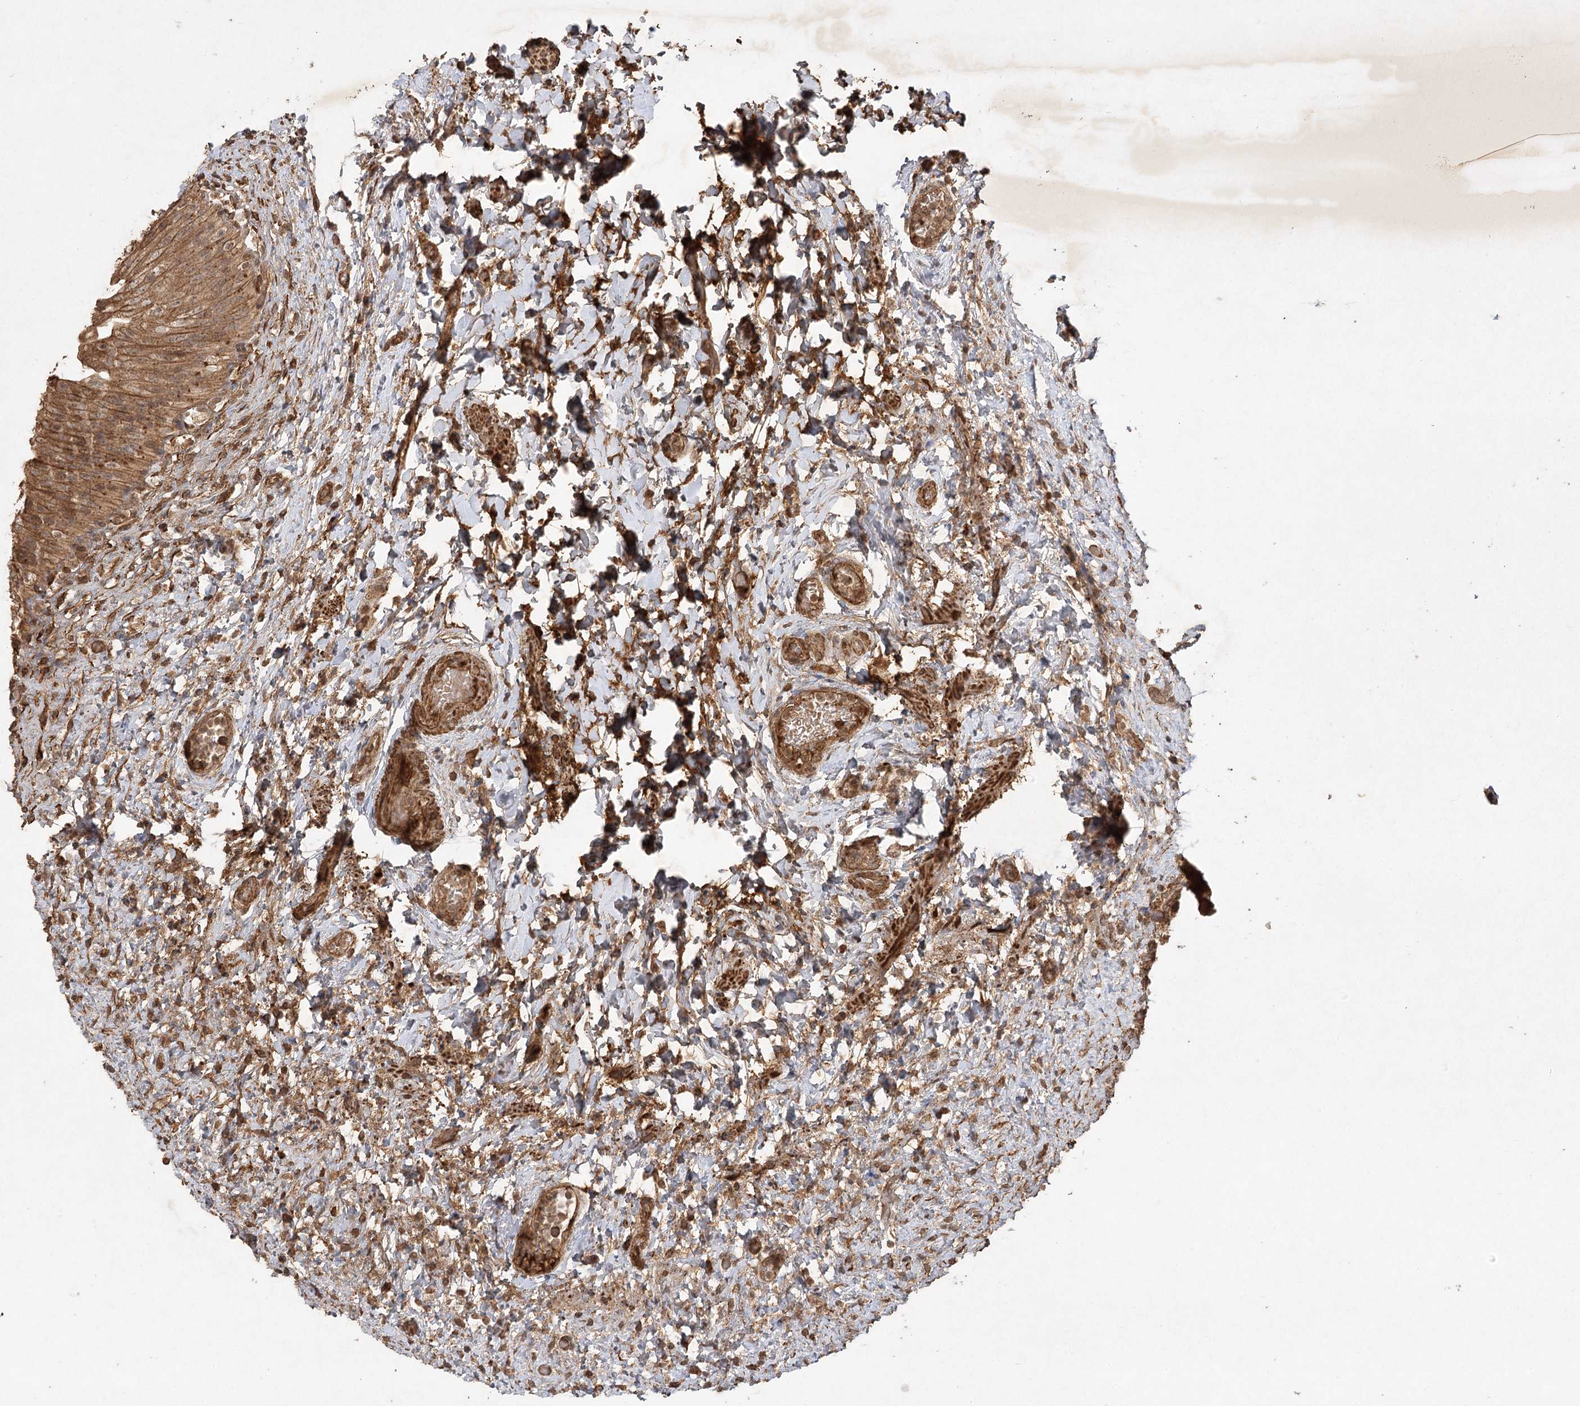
{"staining": {"intensity": "moderate", "quantity": ">75%", "location": "cytoplasmic/membranous"}, "tissue": "urinary bladder", "cell_type": "Urothelial cells", "image_type": "normal", "snomed": [{"axis": "morphology", "description": "Normal tissue, NOS"}, {"axis": "topography", "description": "Urinary bladder"}], "caption": "Urothelial cells reveal medium levels of moderate cytoplasmic/membranous positivity in about >75% of cells in normal human urinary bladder.", "gene": "ARL13A", "patient": {"sex": "female", "age": 27}}